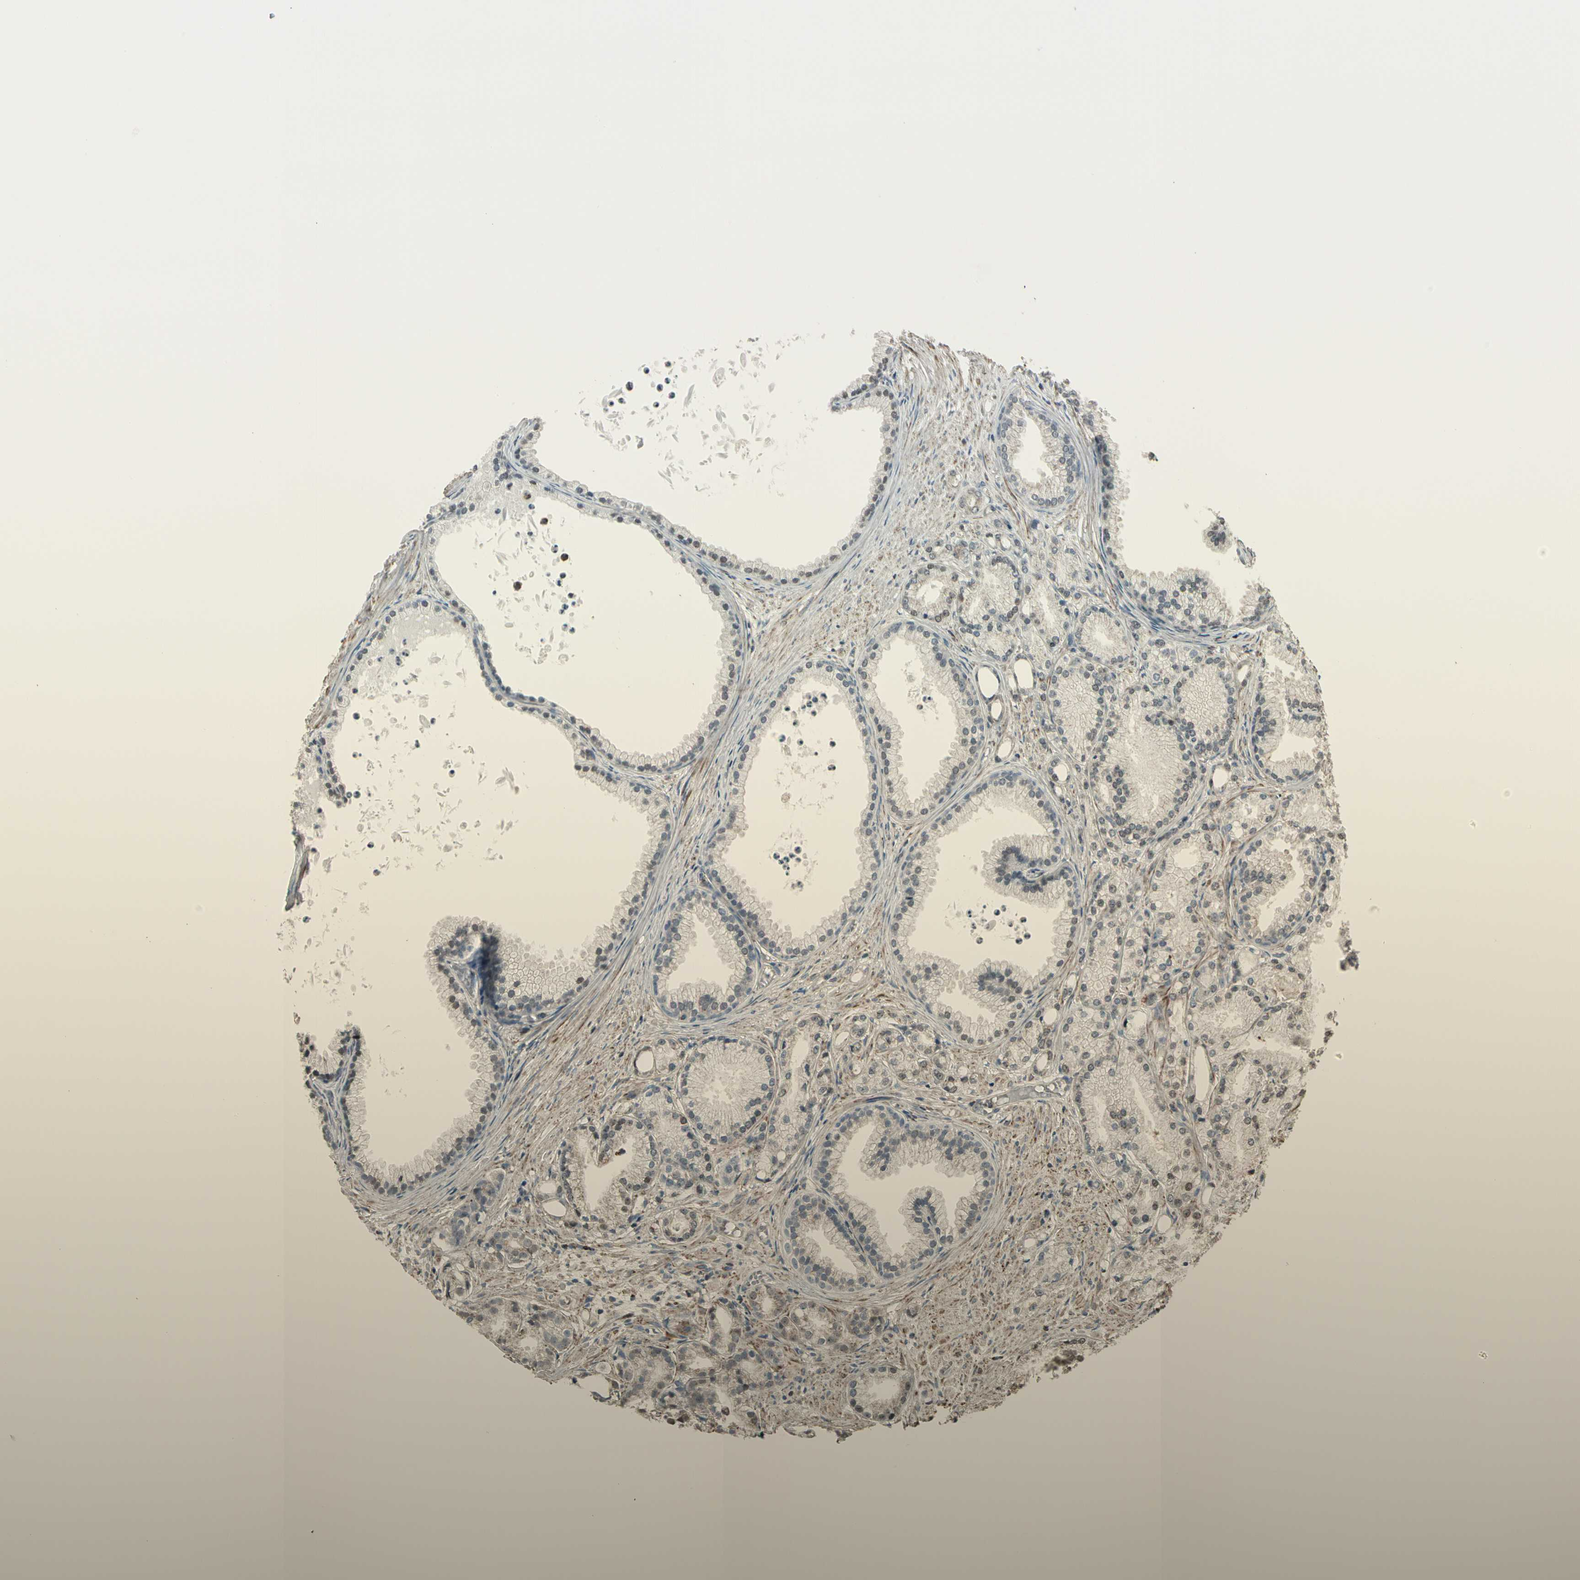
{"staining": {"intensity": "negative", "quantity": "none", "location": "none"}, "tissue": "prostate cancer", "cell_type": "Tumor cells", "image_type": "cancer", "snomed": [{"axis": "morphology", "description": "Adenocarcinoma, Low grade"}, {"axis": "topography", "description": "Prostate"}], "caption": "An image of human prostate adenocarcinoma (low-grade) is negative for staining in tumor cells.", "gene": "TMEM176A", "patient": {"sex": "male", "age": 72}}